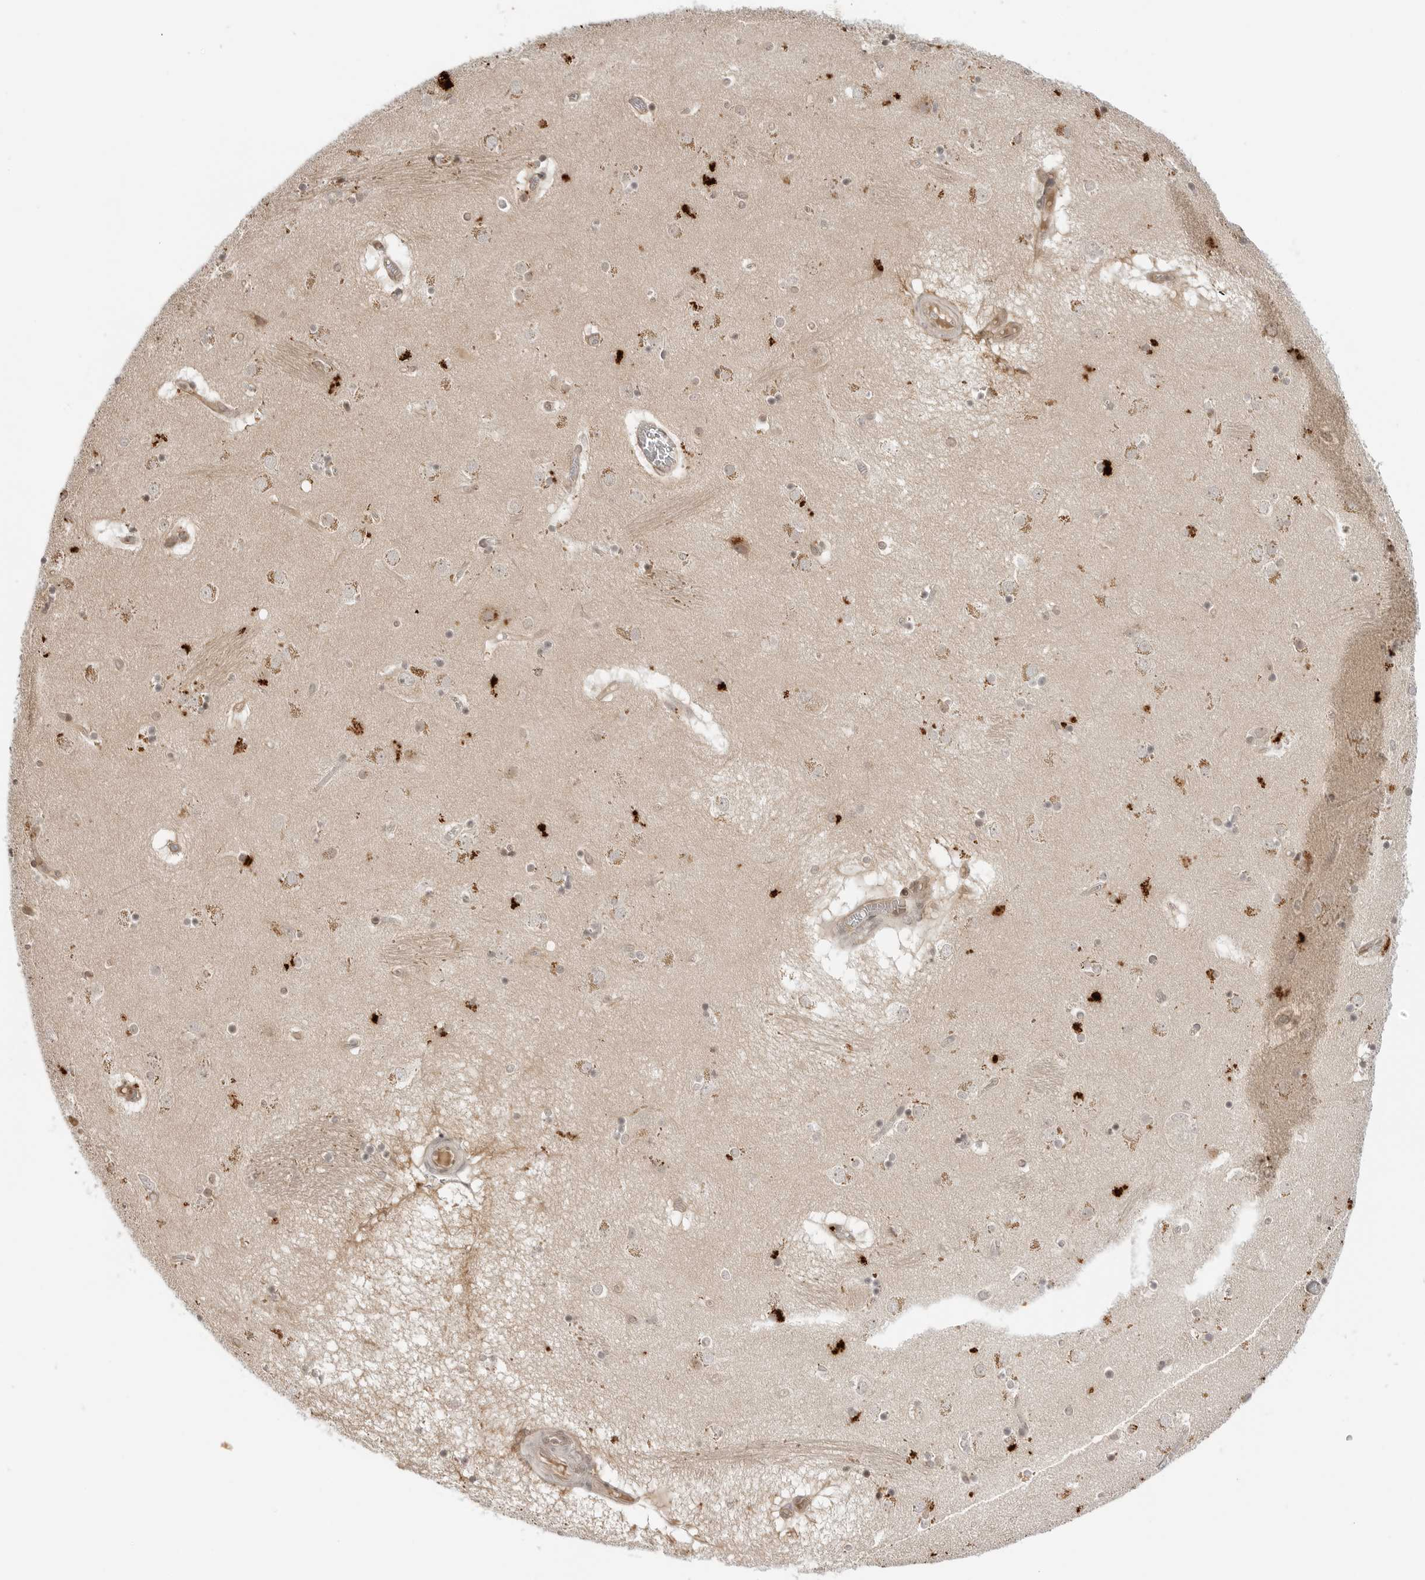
{"staining": {"intensity": "strong", "quantity": "<25%", "location": "cytoplasmic/membranous"}, "tissue": "caudate", "cell_type": "Glial cells", "image_type": "normal", "snomed": [{"axis": "morphology", "description": "Normal tissue, NOS"}, {"axis": "topography", "description": "Lateral ventricle wall"}], "caption": "Immunohistochemistry (DAB) staining of normal caudate exhibits strong cytoplasmic/membranous protein positivity in about <25% of glial cells.", "gene": "TIPRL", "patient": {"sex": "male", "age": 70}}